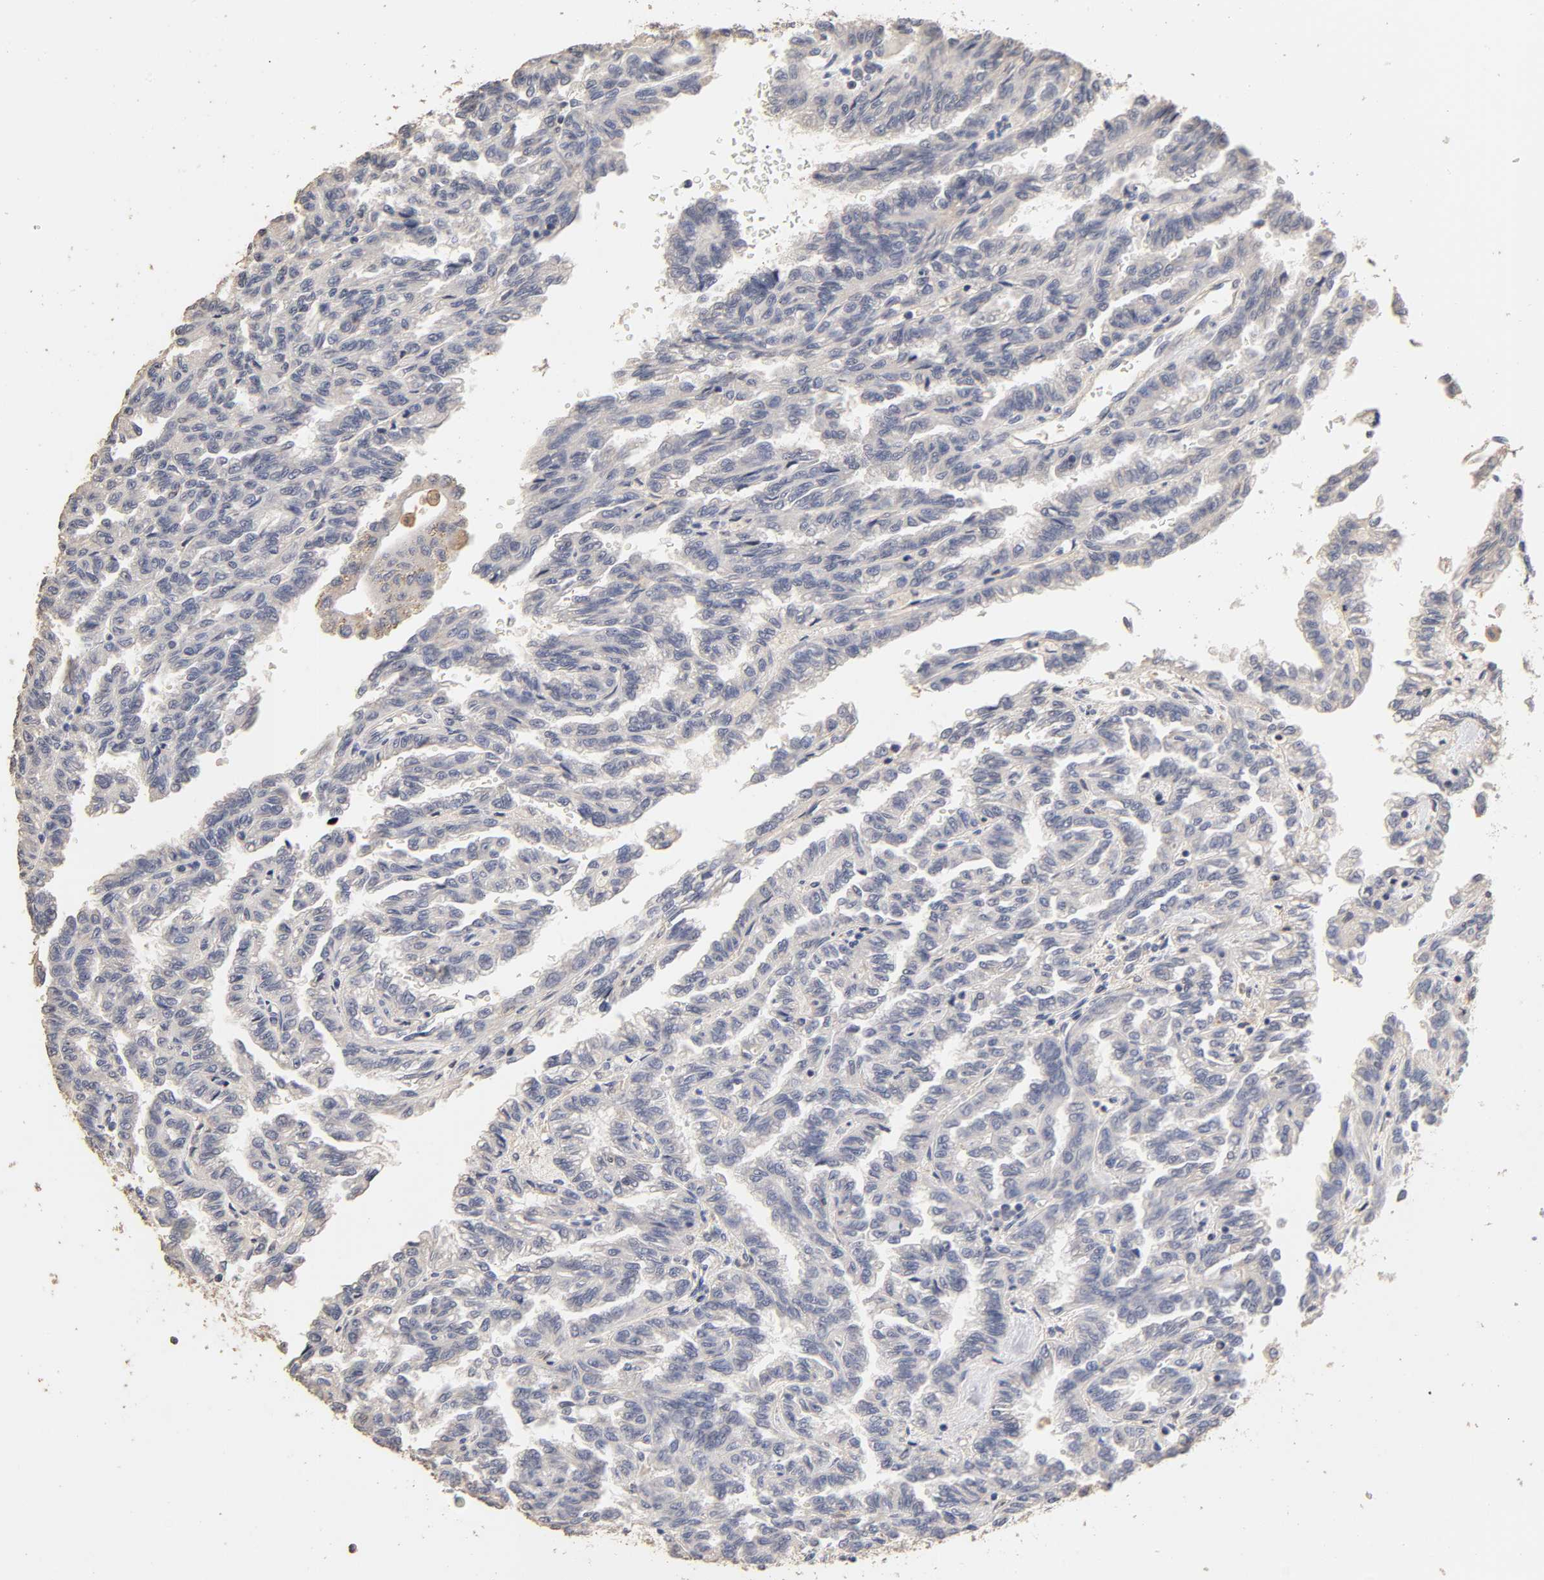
{"staining": {"intensity": "negative", "quantity": "none", "location": "none"}, "tissue": "renal cancer", "cell_type": "Tumor cells", "image_type": "cancer", "snomed": [{"axis": "morphology", "description": "Inflammation, NOS"}, {"axis": "morphology", "description": "Adenocarcinoma, NOS"}, {"axis": "topography", "description": "Kidney"}], "caption": "This is an immunohistochemistry (IHC) micrograph of human renal cancer. There is no positivity in tumor cells.", "gene": "VSIG4", "patient": {"sex": "male", "age": 68}}